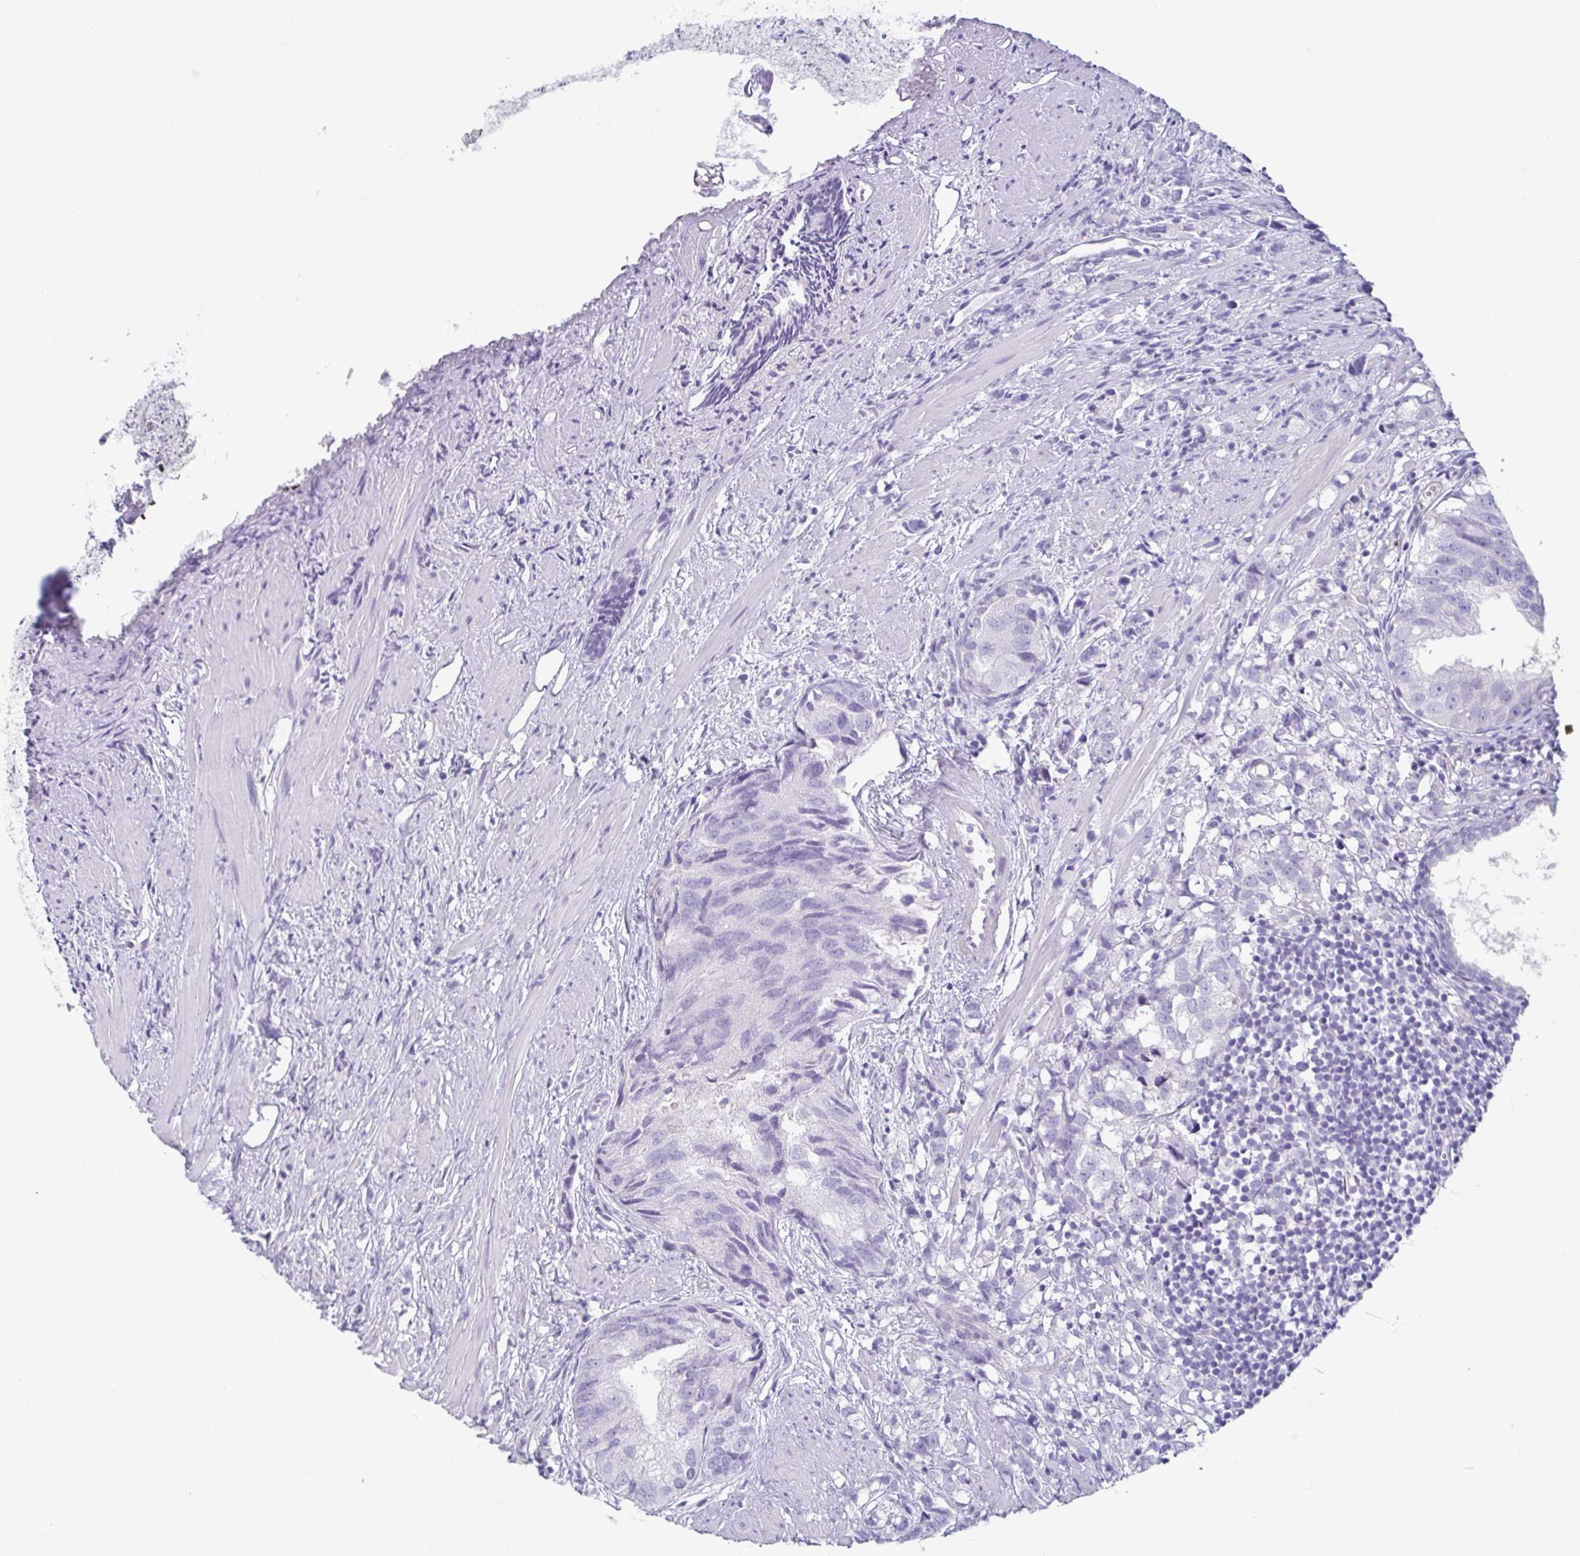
{"staining": {"intensity": "negative", "quantity": "none", "location": "none"}, "tissue": "prostate cancer", "cell_type": "Tumor cells", "image_type": "cancer", "snomed": [{"axis": "morphology", "description": "Adenocarcinoma, High grade"}, {"axis": "topography", "description": "Prostate"}], "caption": "DAB (3,3'-diaminobenzidine) immunohistochemical staining of prostate high-grade adenocarcinoma exhibits no significant expression in tumor cells. The staining is performed using DAB brown chromogen with nuclei counter-stained in using hematoxylin.", "gene": "PRR4", "patient": {"sex": "male", "age": 58}}